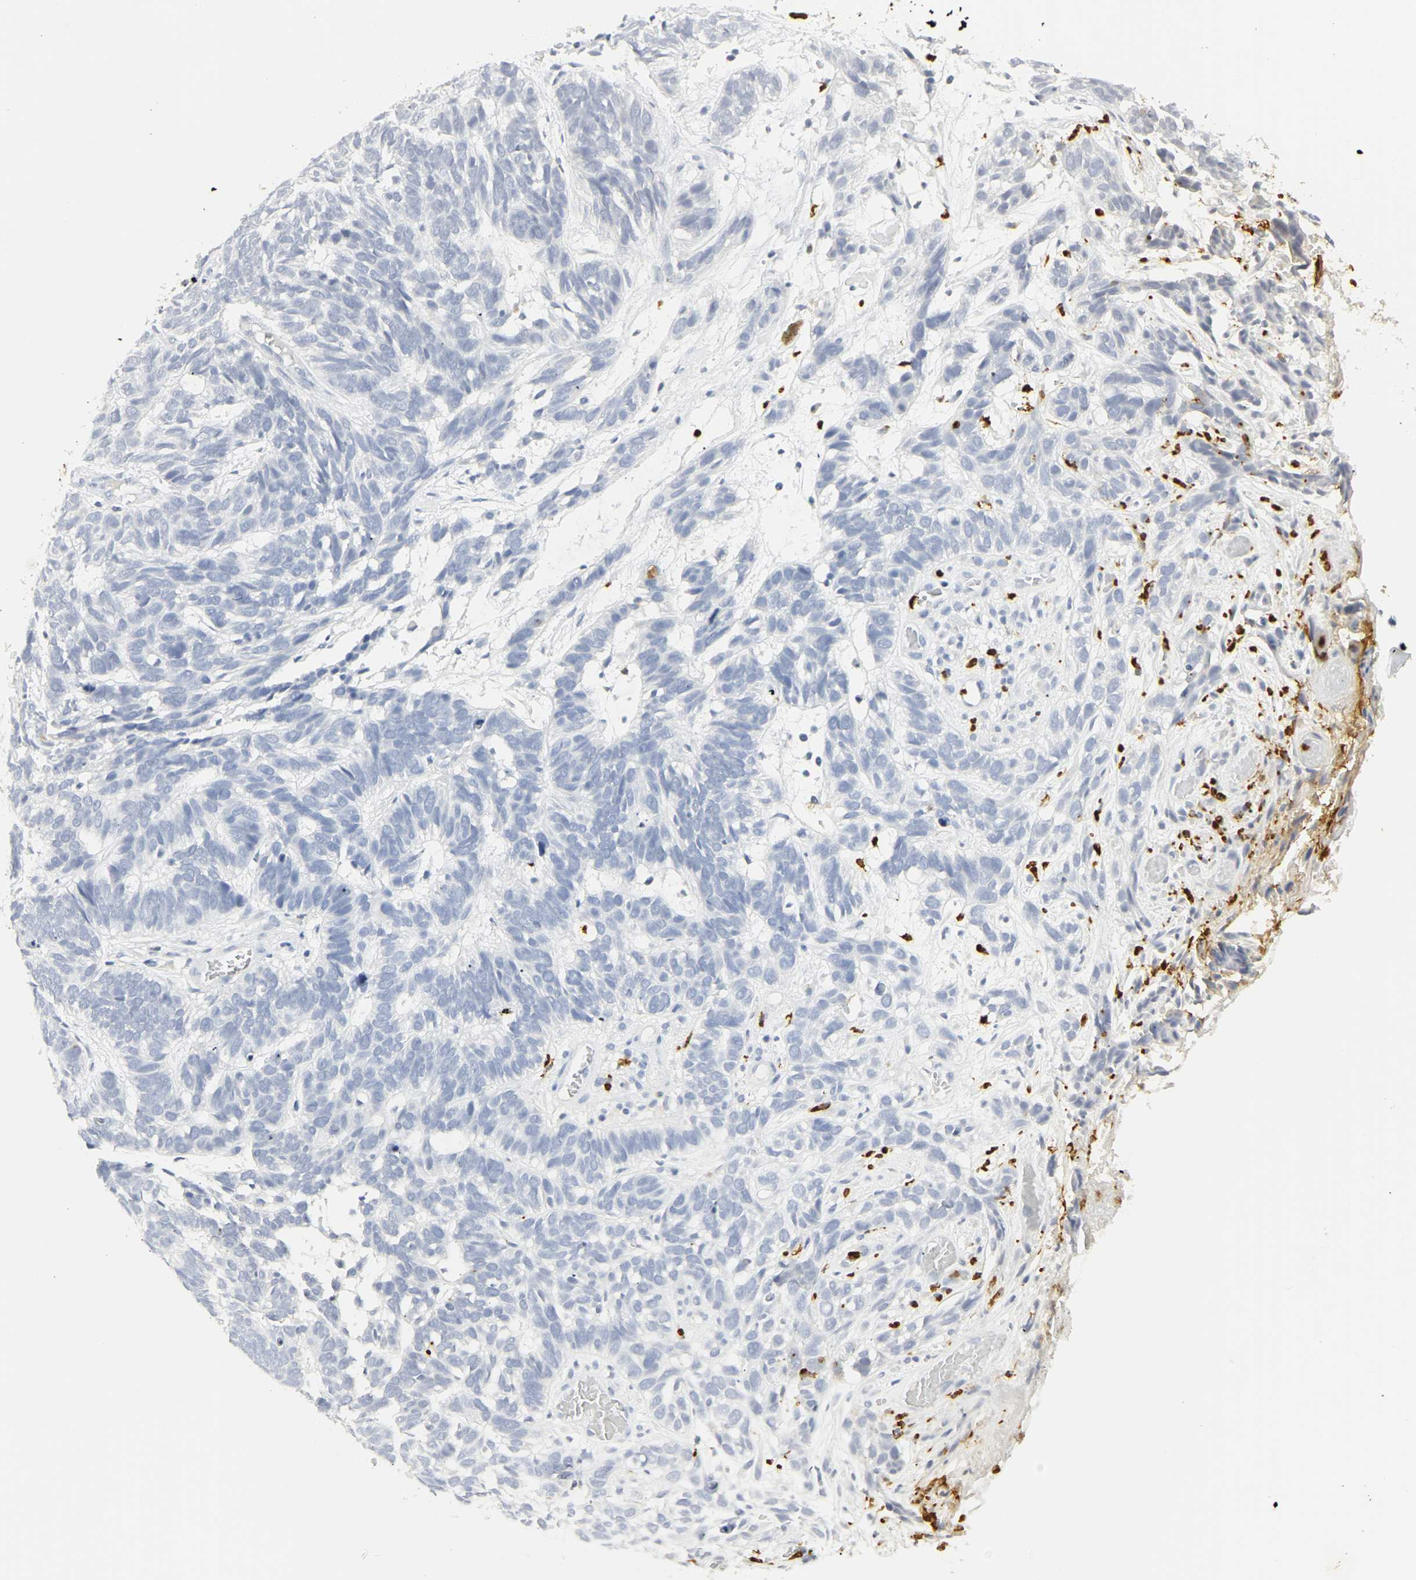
{"staining": {"intensity": "negative", "quantity": "none", "location": "none"}, "tissue": "skin cancer", "cell_type": "Tumor cells", "image_type": "cancer", "snomed": [{"axis": "morphology", "description": "Basal cell carcinoma"}, {"axis": "topography", "description": "Skin"}], "caption": "Immunohistochemistry of skin cancer displays no positivity in tumor cells.", "gene": "CEACAM5", "patient": {"sex": "male", "age": 87}}